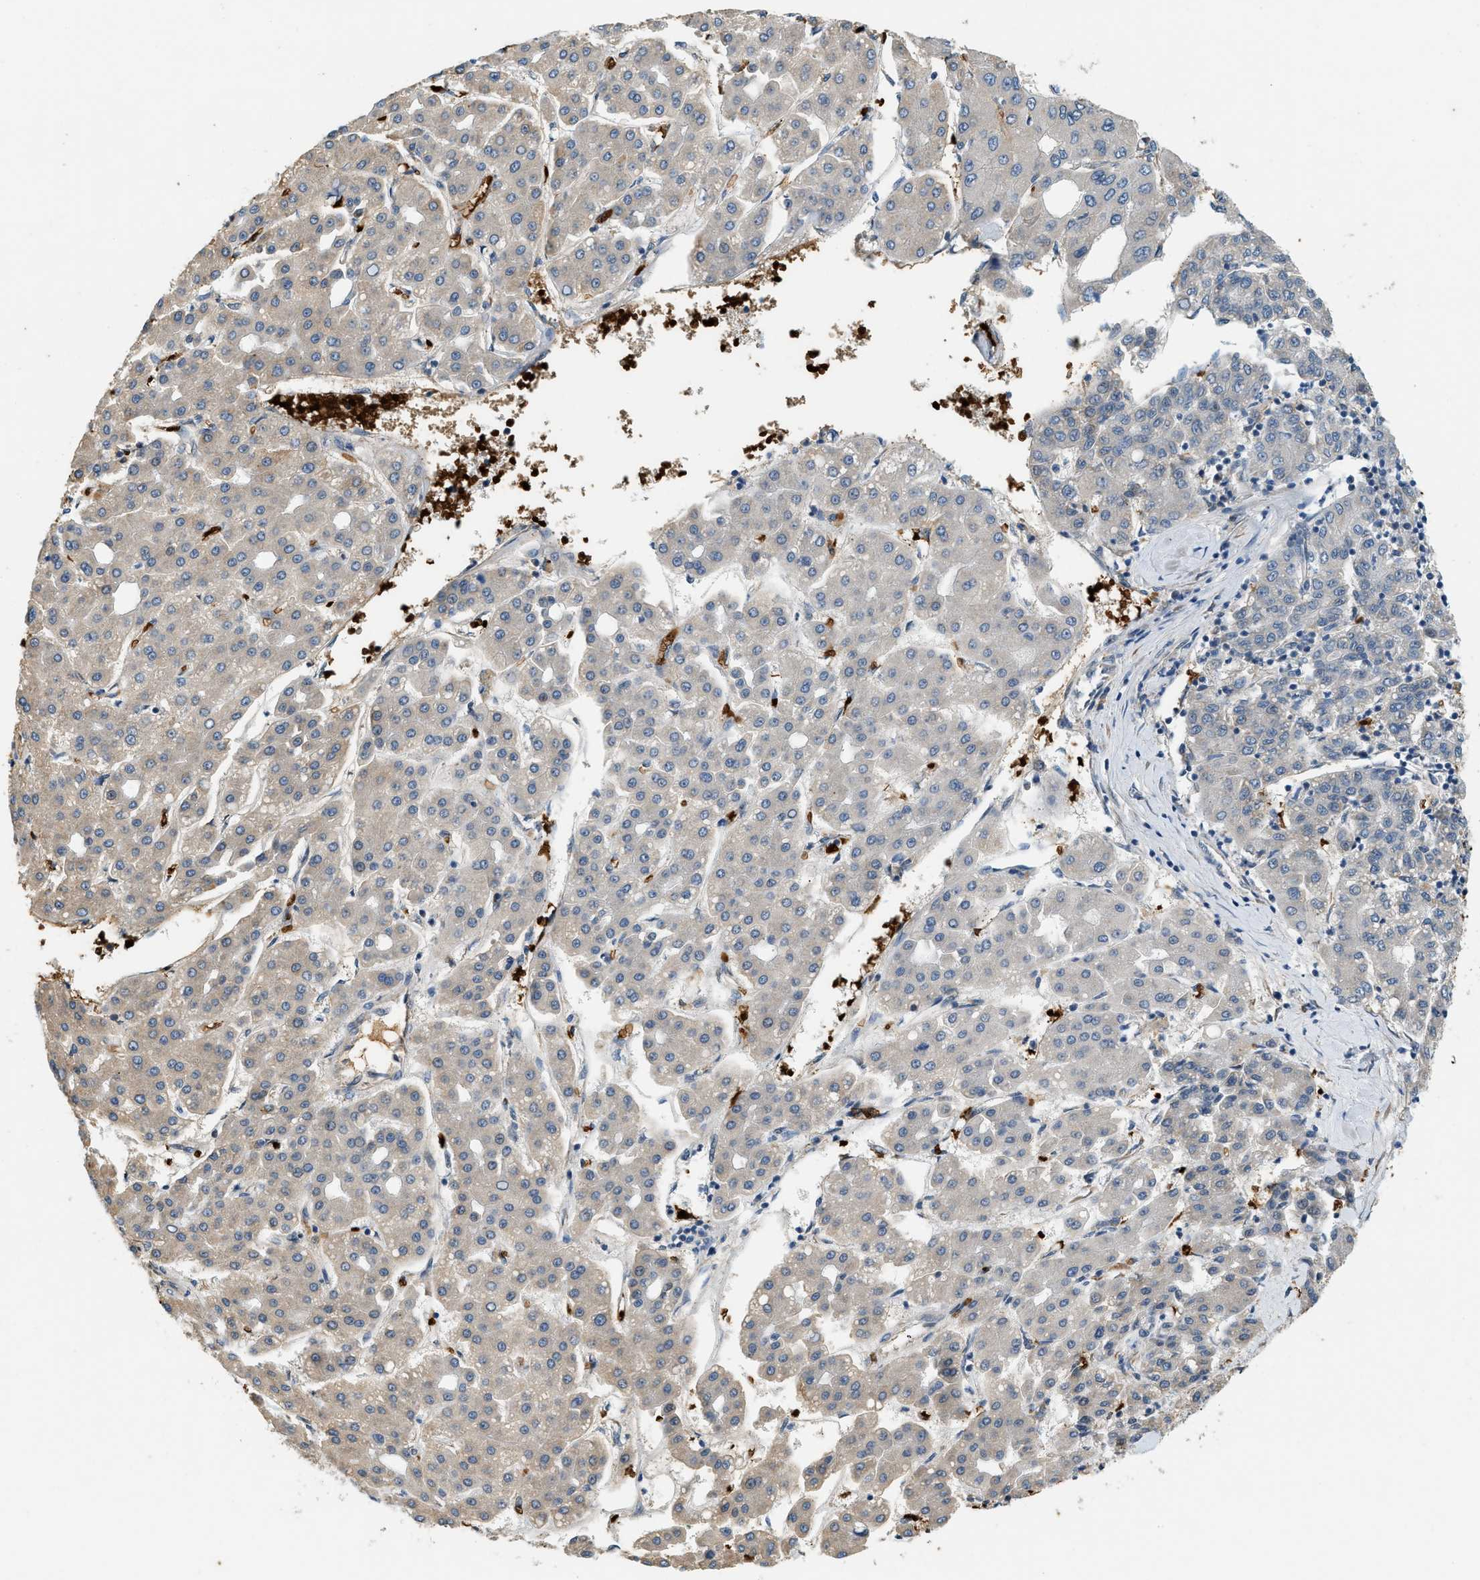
{"staining": {"intensity": "weak", "quantity": "<25%", "location": "cytoplasmic/membranous"}, "tissue": "liver cancer", "cell_type": "Tumor cells", "image_type": "cancer", "snomed": [{"axis": "morphology", "description": "Carcinoma, Hepatocellular, NOS"}, {"axis": "topography", "description": "Liver"}], "caption": "Immunohistochemistry photomicrograph of neoplastic tissue: human liver cancer stained with DAB (3,3'-diaminobenzidine) displays no significant protein positivity in tumor cells. The staining is performed using DAB (3,3'-diaminobenzidine) brown chromogen with nuclei counter-stained in using hematoxylin.", "gene": "CYTH2", "patient": {"sex": "male", "age": 65}}